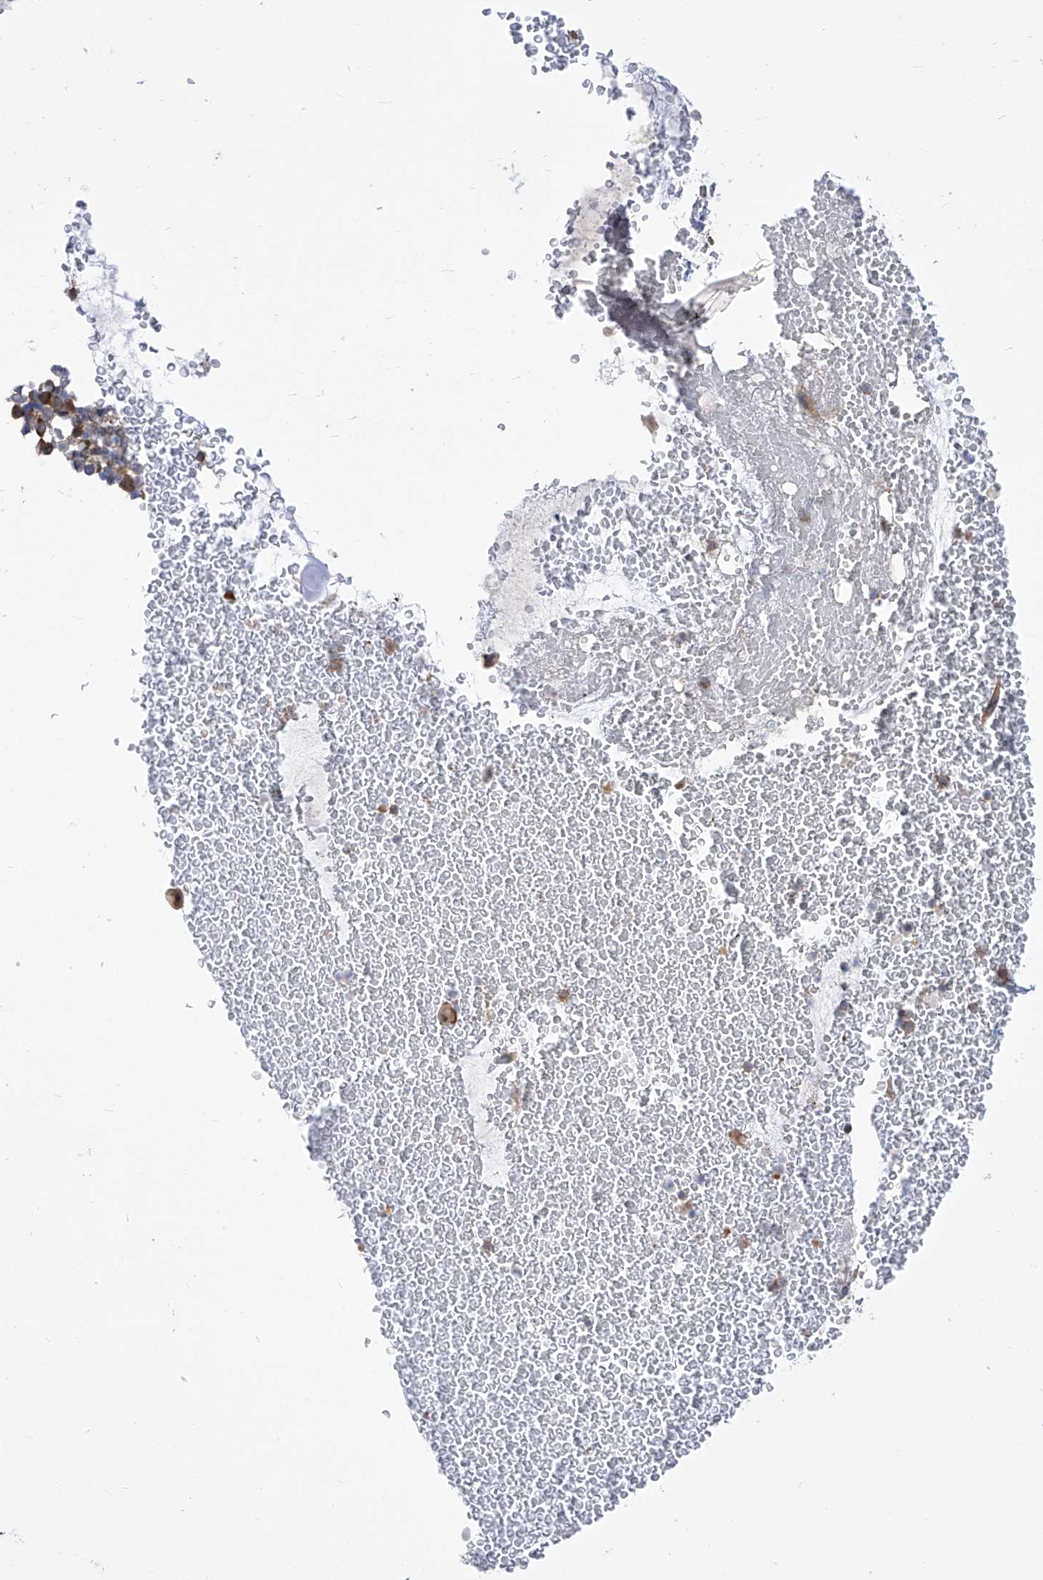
{"staining": {"intensity": "moderate", "quantity": "25%-75%", "location": "cytoplasmic/membranous"}, "tissue": "bronchus", "cell_type": "Respiratory epithelial cells", "image_type": "normal", "snomed": [{"axis": "morphology", "description": "Normal tissue, NOS"}, {"axis": "morphology", "description": "Squamous cell carcinoma, NOS"}, {"axis": "topography", "description": "Lymph node"}, {"axis": "topography", "description": "Bronchus"}, {"axis": "topography", "description": "Lung"}], "caption": "High-power microscopy captured an IHC photomicrograph of benign bronchus, revealing moderate cytoplasmic/membranous positivity in approximately 25%-75% of respiratory epithelial cells.", "gene": "EIF3M", "patient": {"sex": "male", "age": 66}}